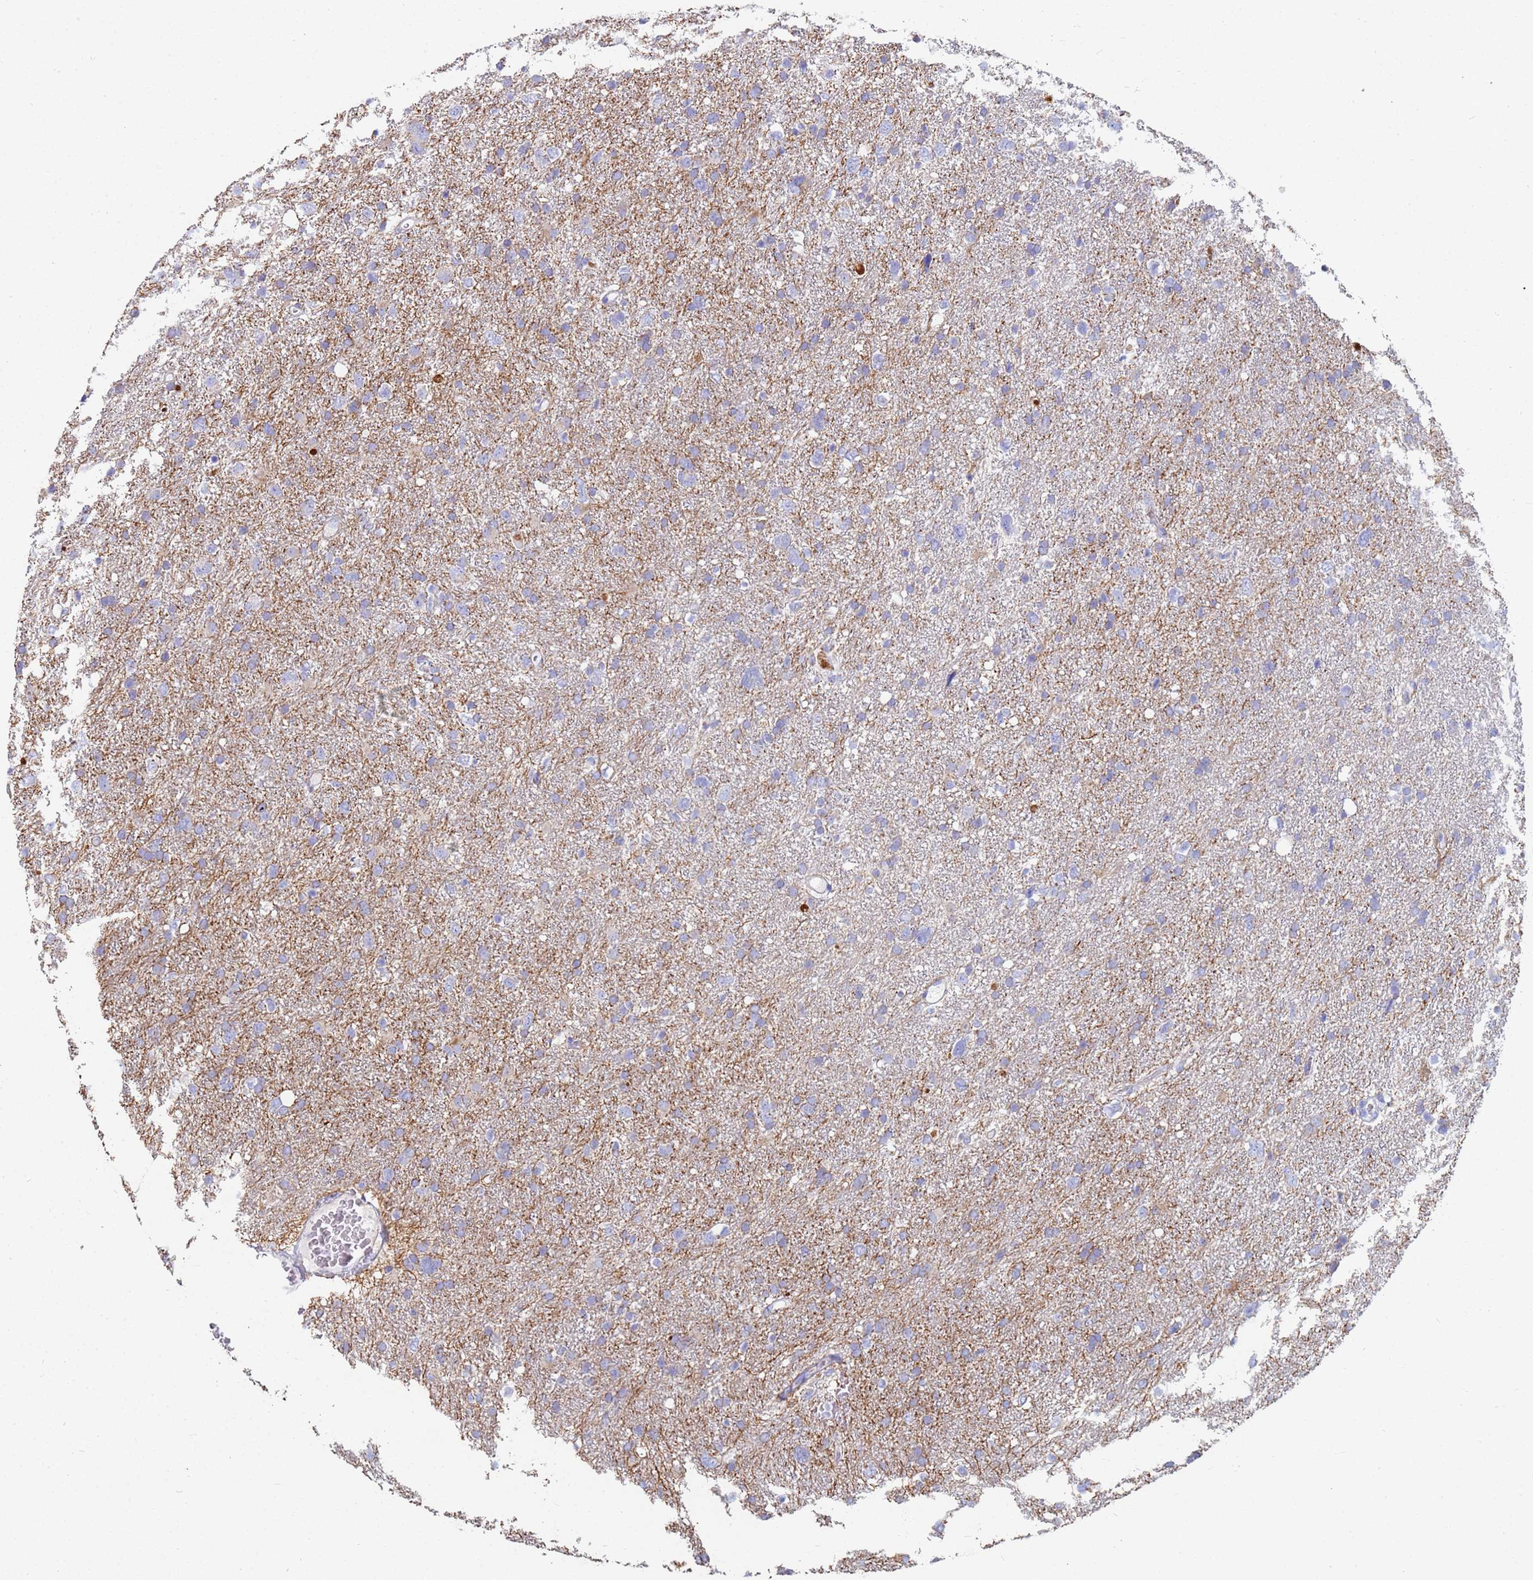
{"staining": {"intensity": "negative", "quantity": "none", "location": "none"}, "tissue": "glioma", "cell_type": "Tumor cells", "image_type": "cancer", "snomed": [{"axis": "morphology", "description": "Glioma, malignant, High grade"}, {"axis": "topography", "description": "Brain"}], "caption": "Photomicrograph shows no protein staining in tumor cells of malignant glioma (high-grade) tissue. (IHC, brightfield microscopy, high magnification).", "gene": "UQCRH", "patient": {"sex": "male", "age": 61}}